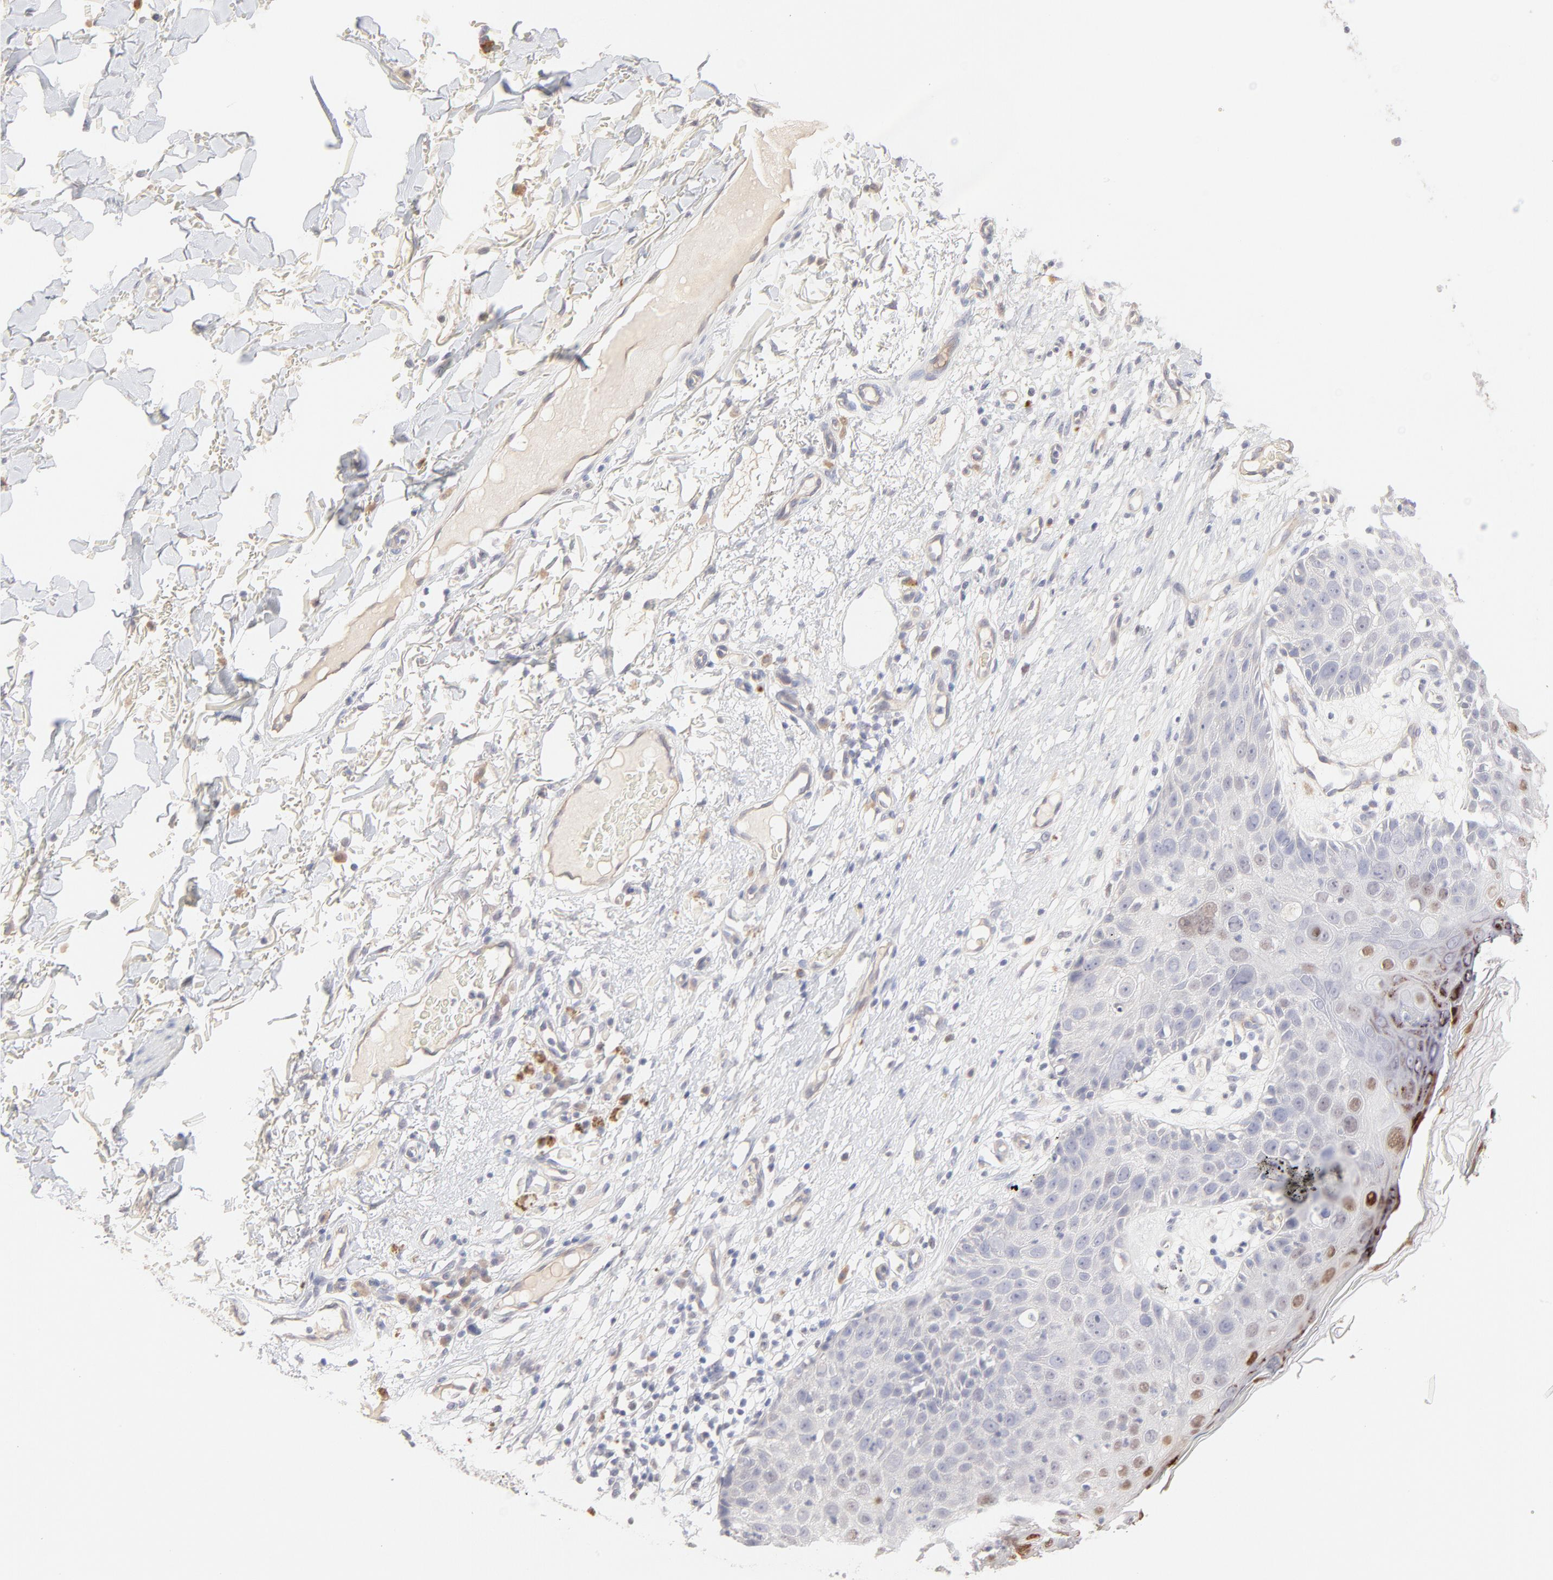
{"staining": {"intensity": "strong", "quantity": "25%-75%", "location": "nuclear"}, "tissue": "skin cancer", "cell_type": "Tumor cells", "image_type": "cancer", "snomed": [{"axis": "morphology", "description": "Squamous cell carcinoma, NOS"}, {"axis": "topography", "description": "Skin"}], "caption": "IHC (DAB (3,3'-diaminobenzidine)) staining of human skin cancer shows strong nuclear protein expression in about 25%-75% of tumor cells.", "gene": "ELF3", "patient": {"sex": "male", "age": 87}}